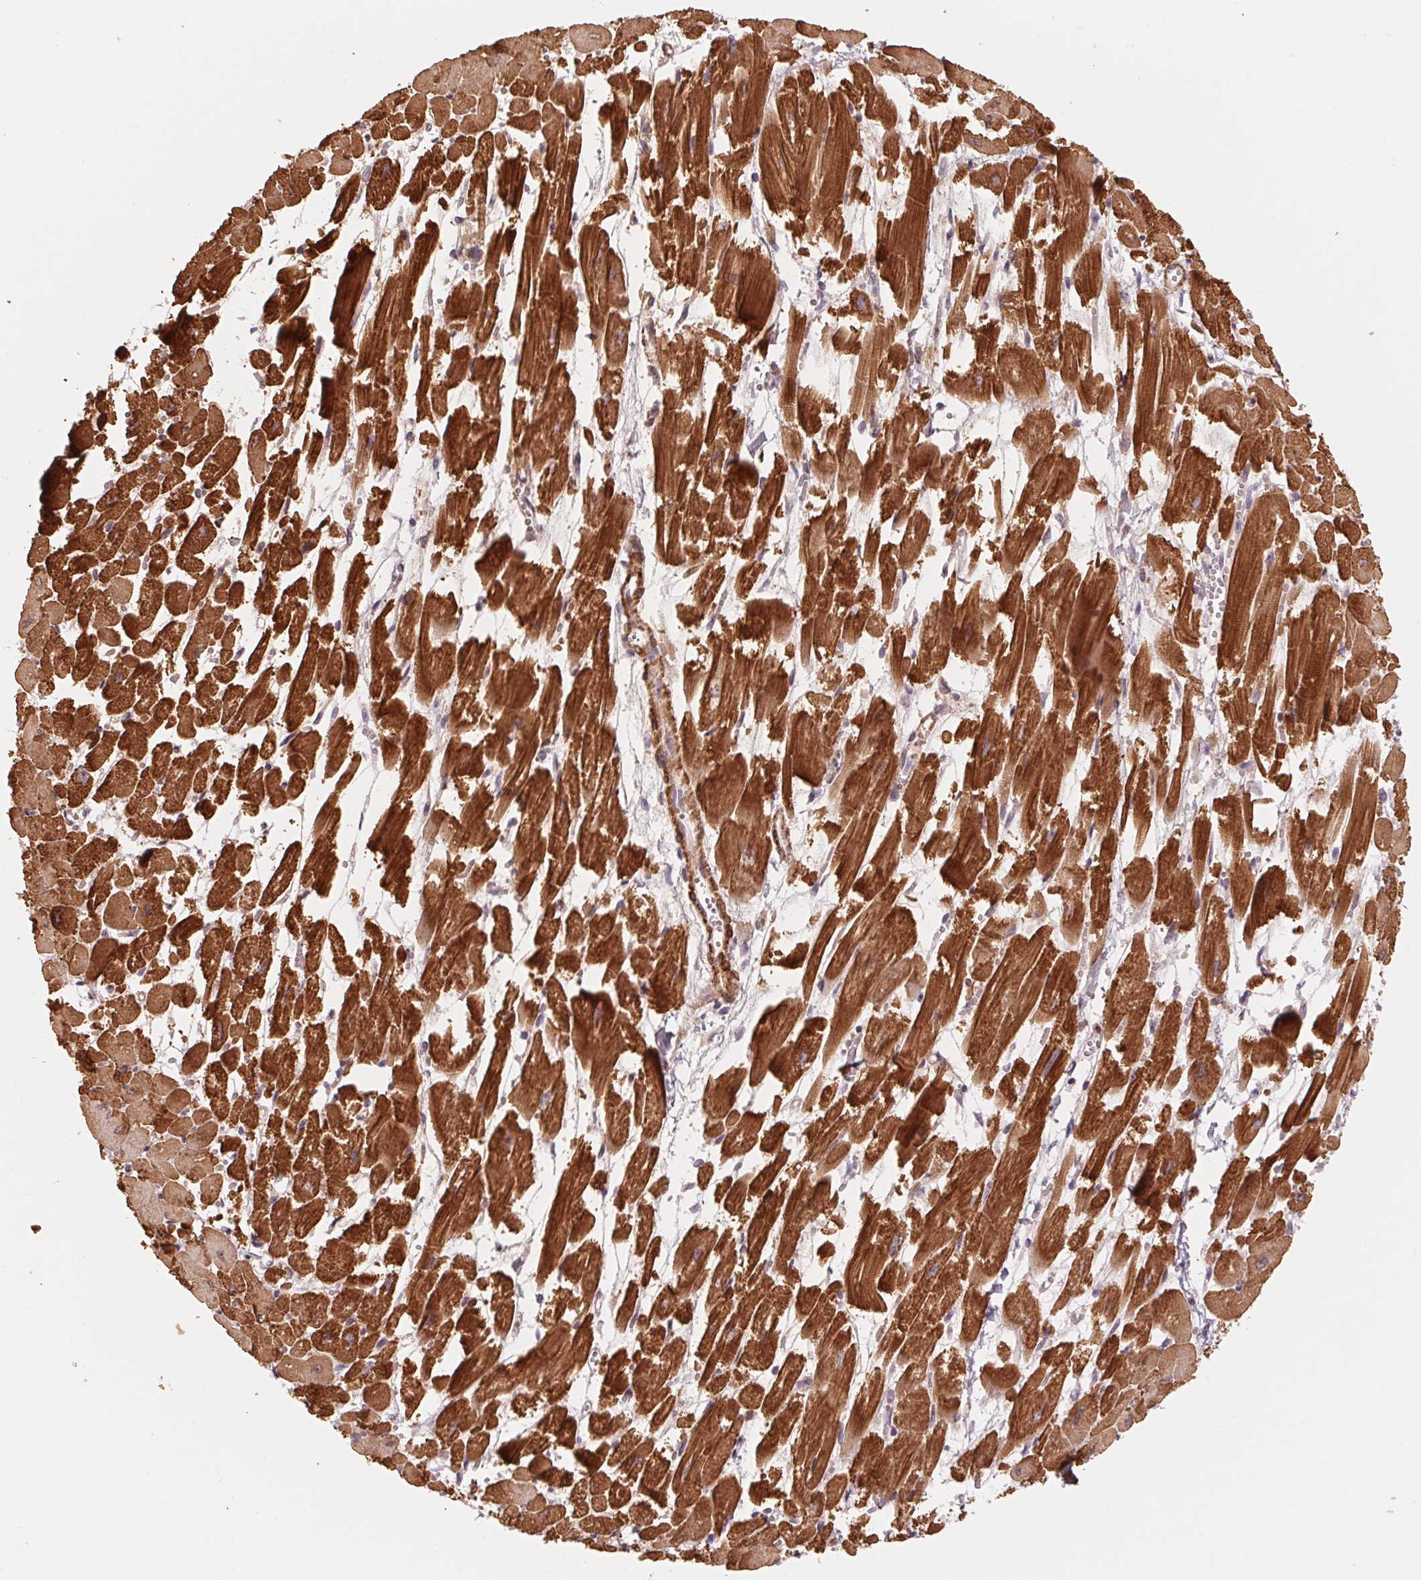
{"staining": {"intensity": "strong", "quantity": ">75%", "location": "cytoplasmic/membranous"}, "tissue": "heart muscle", "cell_type": "Cardiomyocytes", "image_type": "normal", "snomed": [{"axis": "morphology", "description": "Normal tissue, NOS"}, {"axis": "topography", "description": "Heart"}], "caption": "Human heart muscle stained with a brown dye exhibits strong cytoplasmic/membranous positive positivity in approximately >75% of cardiomyocytes.", "gene": "CCDC112", "patient": {"sex": "female", "age": 52}}